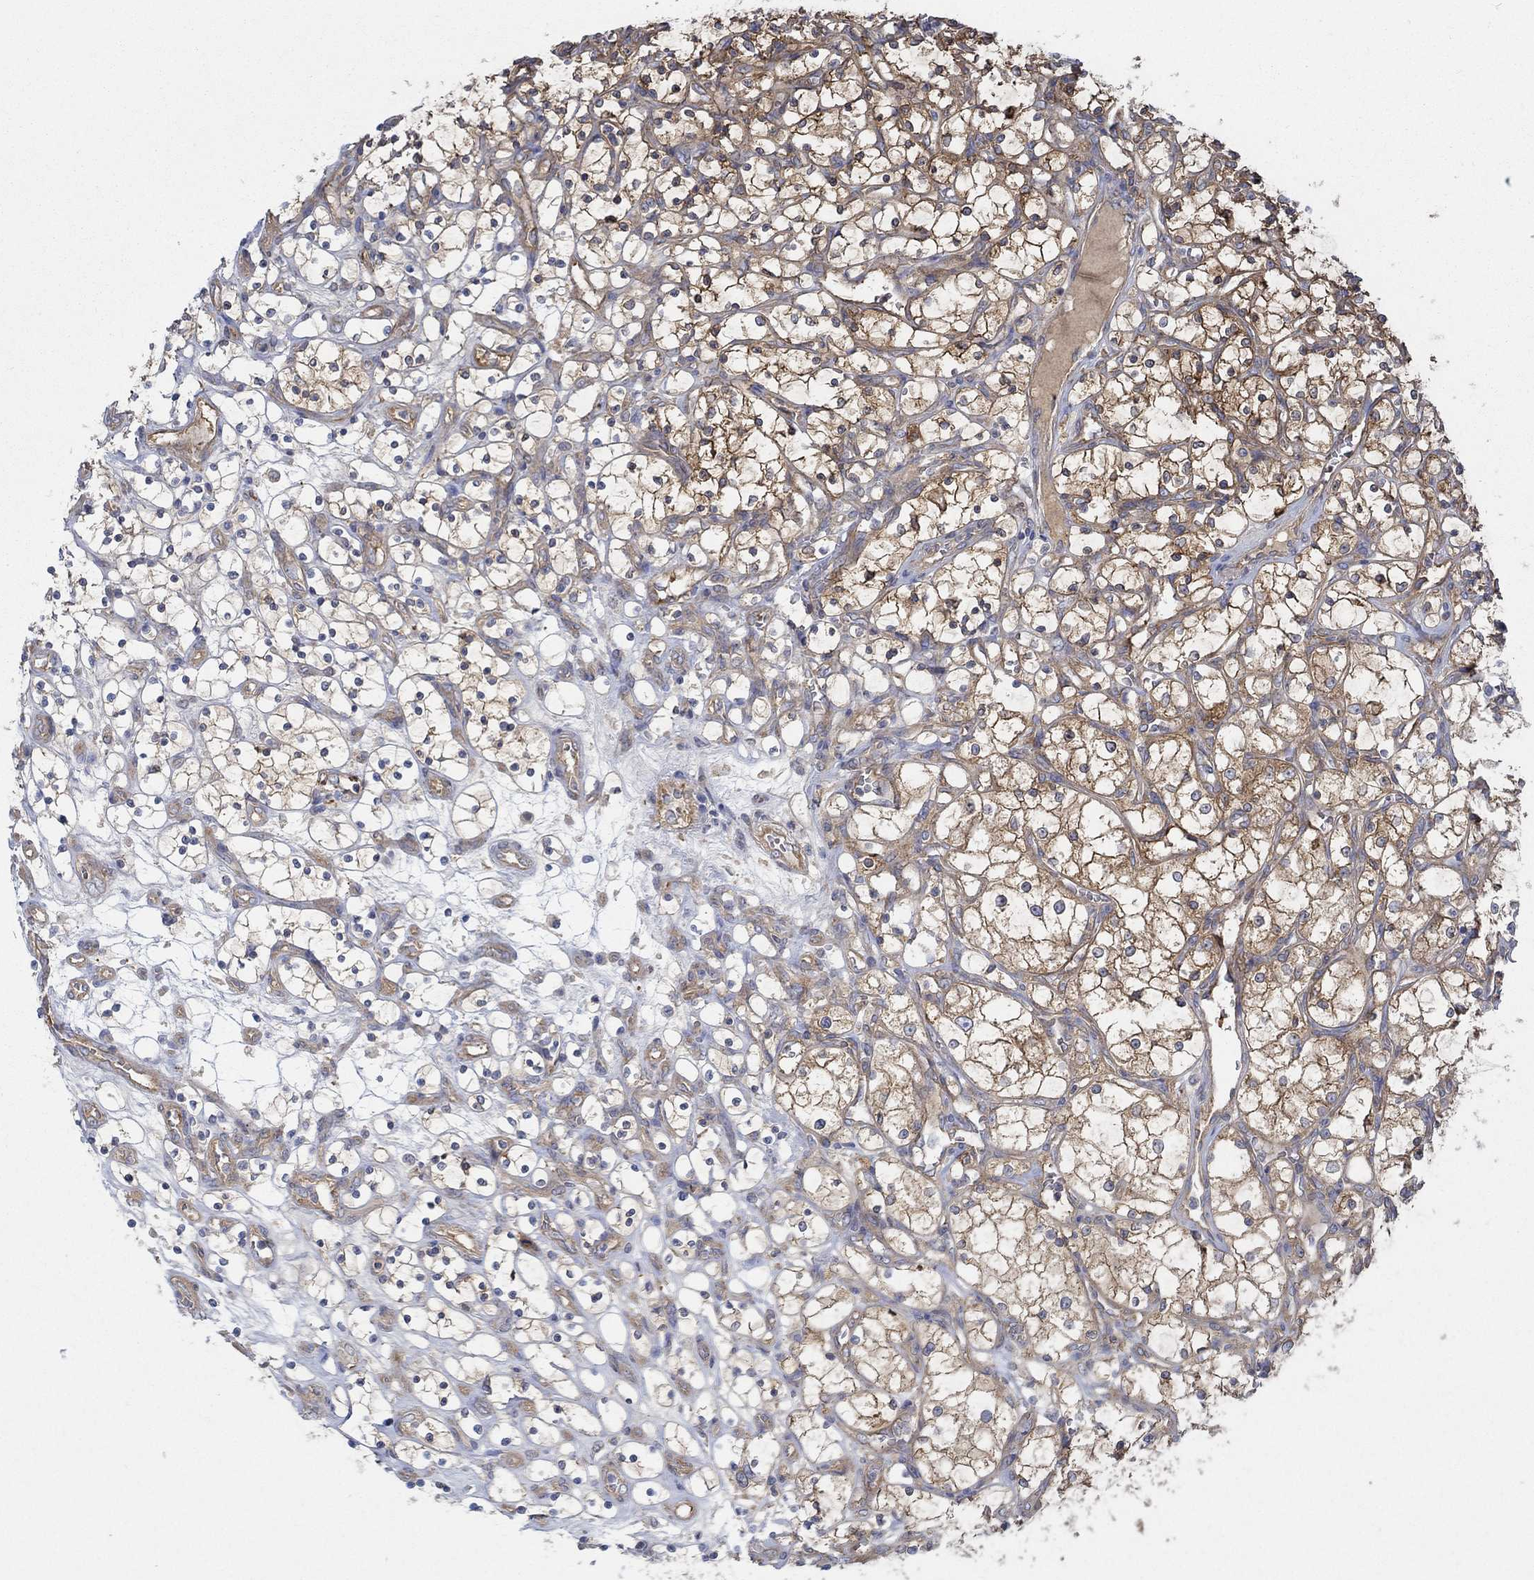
{"staining": {"intensity": "strong", "quantity": ">75%", "location": "cytoplasmic/membranous"}, "tissue": "renal cancer", "cell_type": "Tumor cells", "image_type": "cancer", "snomed": [{"axis": "morphology", "description": "Adenocarcinoma, NOS"}, {"axis": "topography", "description": "Kidney"}], "caption": "This is a histology image of immunohistochemistry staining of renal cancer, which shows strong staining in the cytoplasmic/membranous of tumor cells.", "gene": "SPAG9", "patient": {"sex": "female", "age": 69}}